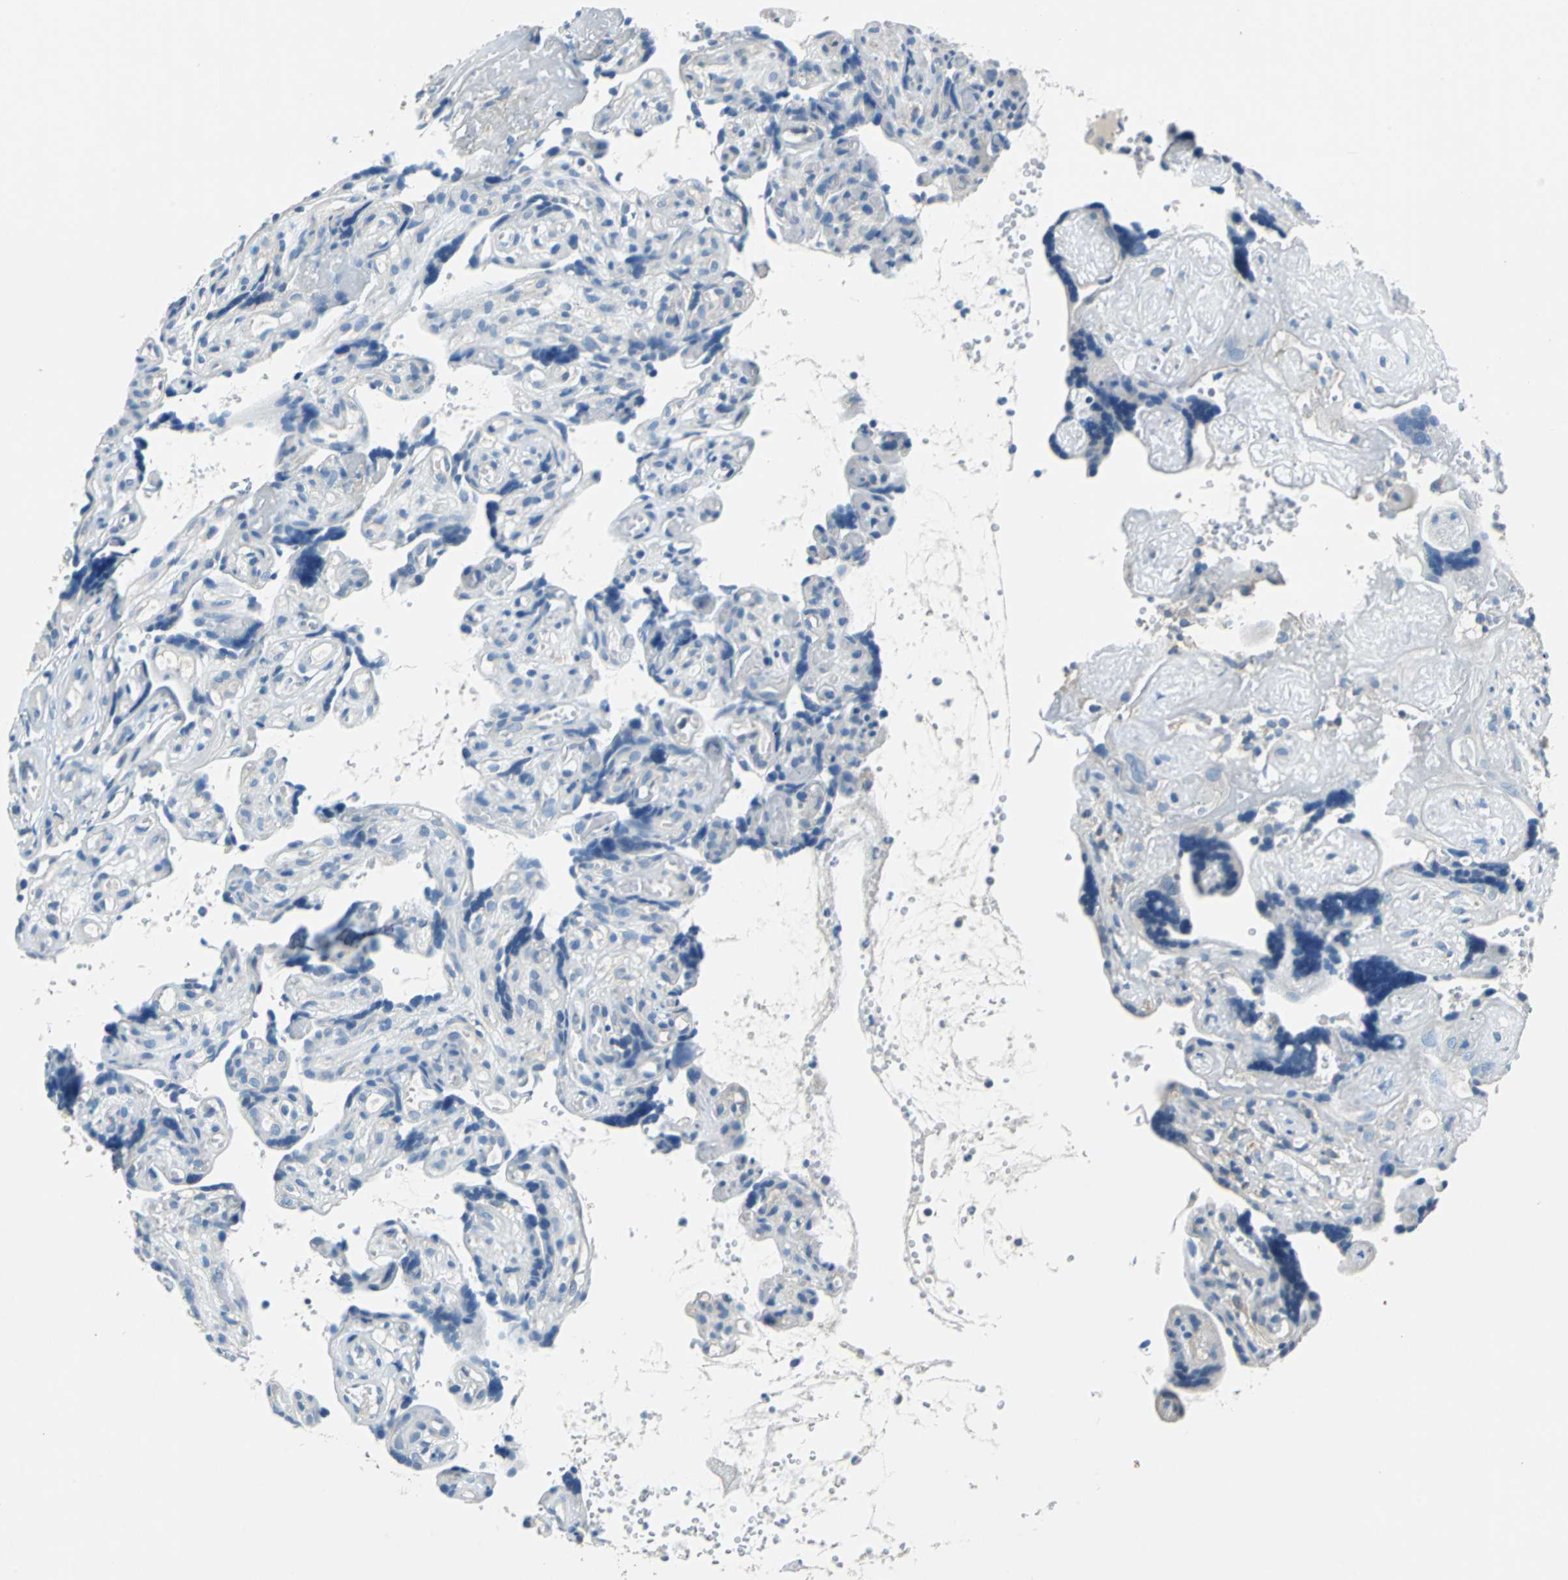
{"staining": {"intensity": "negative", "quantity": "none", "location": "none"}, "tissue": "placenta", "cell_type": "Decidual cells", "image_type": "normal", "snomed": [{"axis": "morphology", "description": "Normal tissue, NOS"}, {"axis": "topography", "description": "Placenta"}], "caption": "An image of placenta stained for a protein exhibits no brown staining in decidual cells.", "gene": "CPA3", "patient": {"sex": "female", "age": 30}}